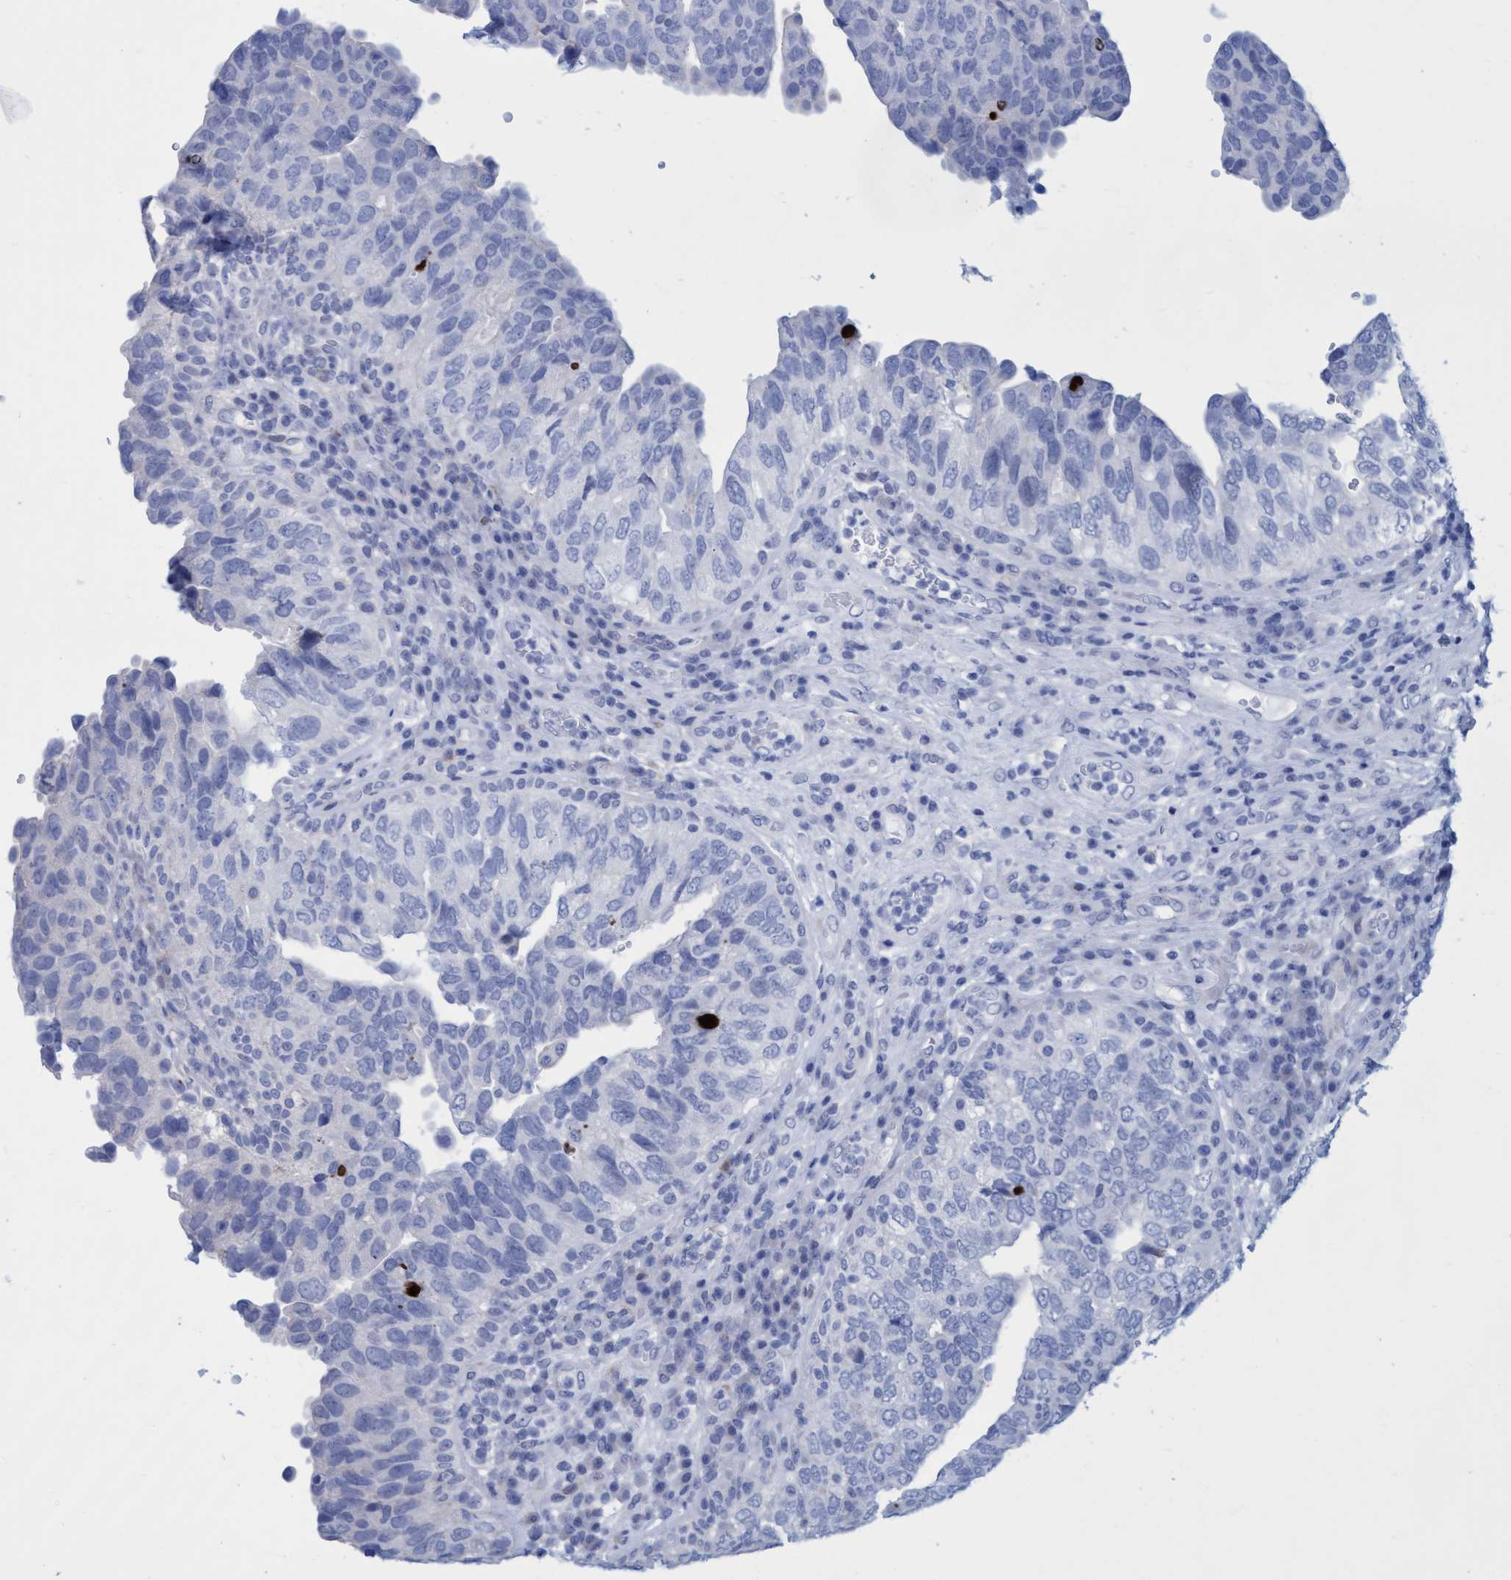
{"staining": {"intensity": "negative", "quantity": "none", "location": "none"}, "tissue": "urothelial cancer", "cell_type": "Tumor cells", "image_type": "cancer", "snomed": [{"axis": "morphology", "description": "Urothelial carcinoma, High grade"}, {"axis": "topography", "description": "Urinary bladder"}], "caption": "IHC of urothelial cancer demonstrates no positivity in tumor cells. (IHC, brightfield microscopy, high magnification).", "gene": "R3HCC1", "patient": {"sex": "female", "age": 82}}